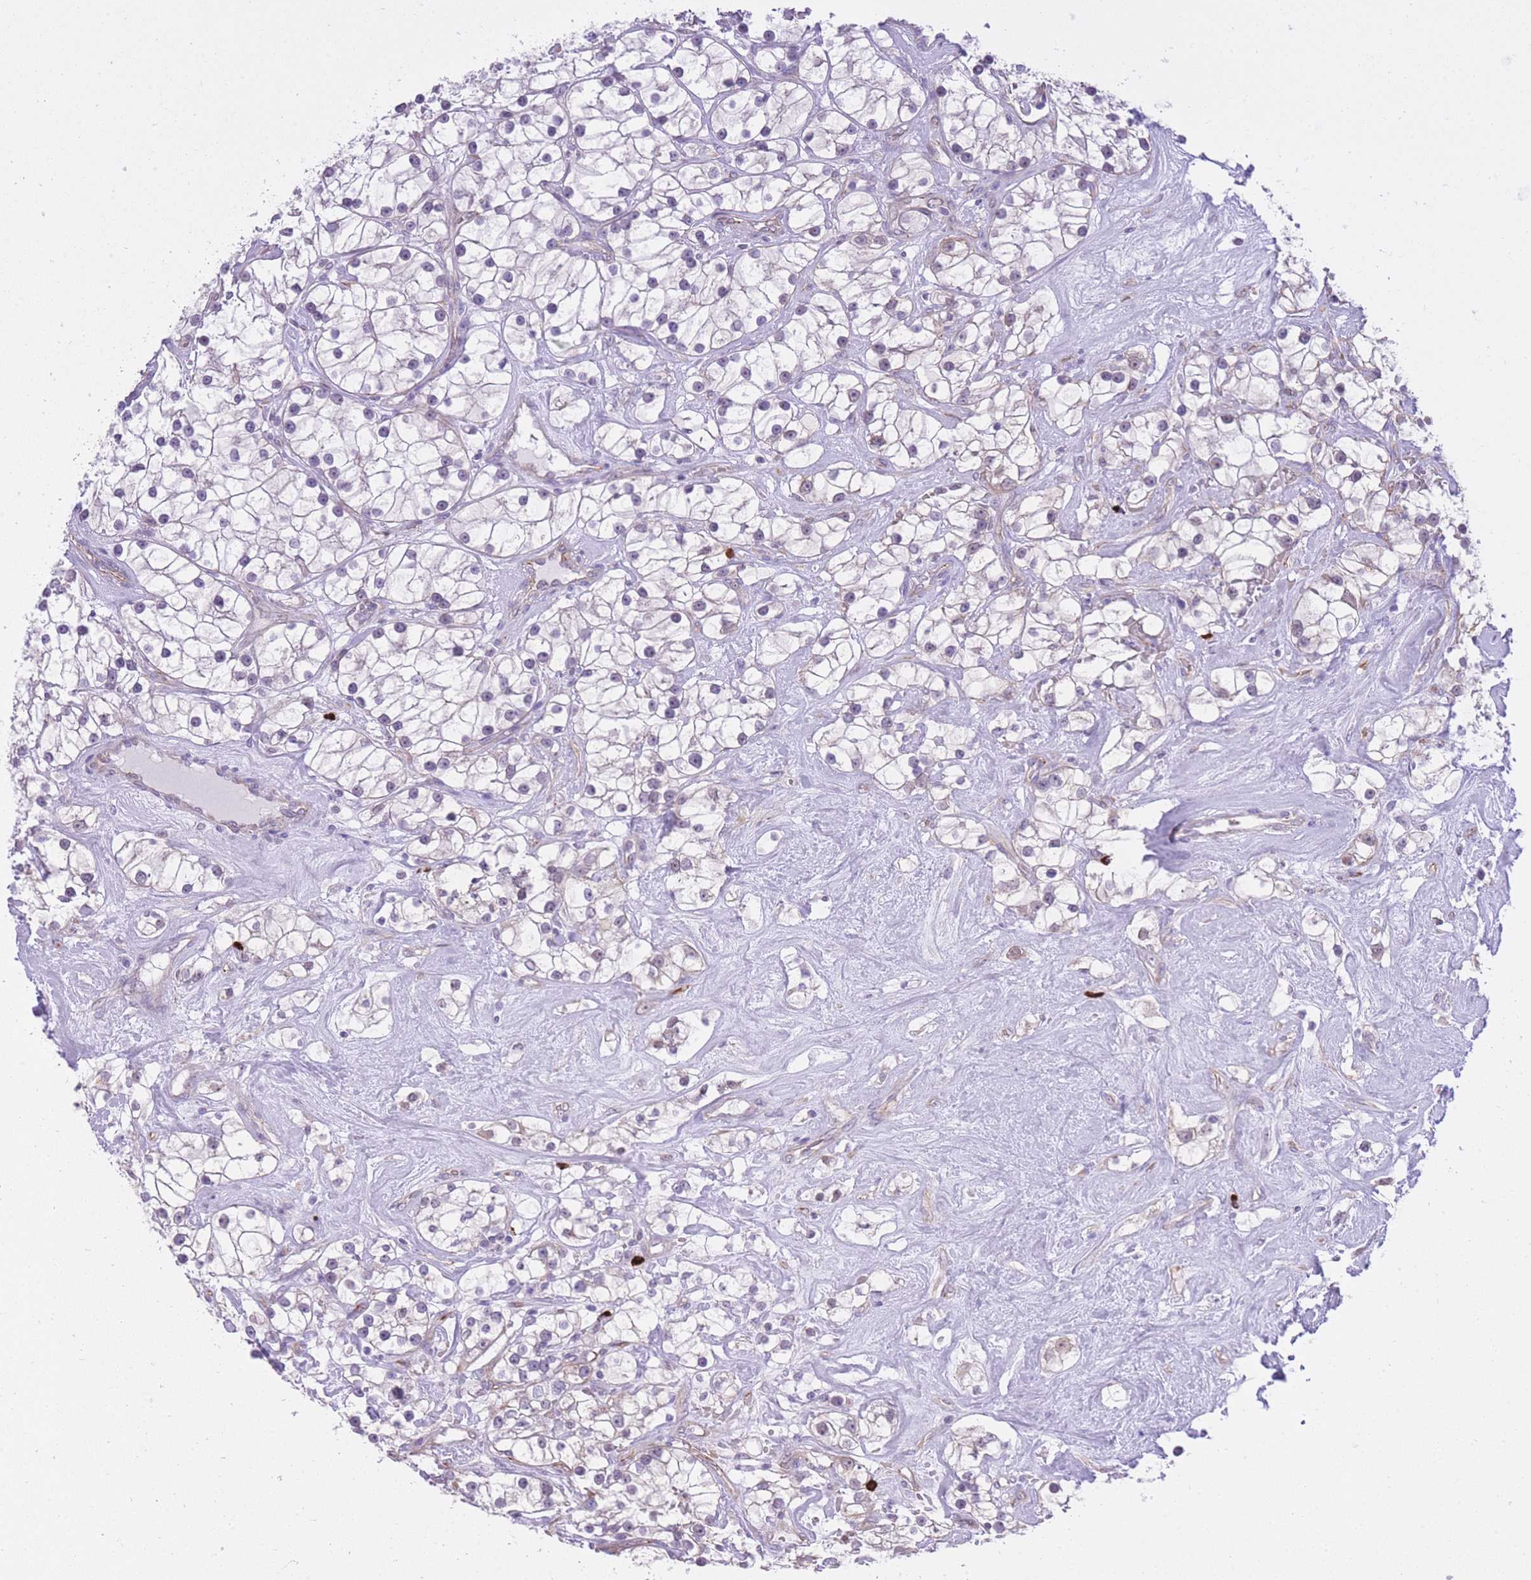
{"staining": {"intensity": "negative", "quantity": "none", "location": "none"}, "tissue": "renal cancer", "cell_type": "Tumor cells", "image_type": "cancer", "snomed": [{"axis": "morphology", "description": "Adenocarcinoma, NOS"}, {"axis": "topography", "description": "Kidney"}], "caption": "DAB immunohistochemical staining of renal cancer exhibits no significant staining in tumor cells.", "gene": "MEIOSIN", "patient": {"sex": "male", "age": 77}}